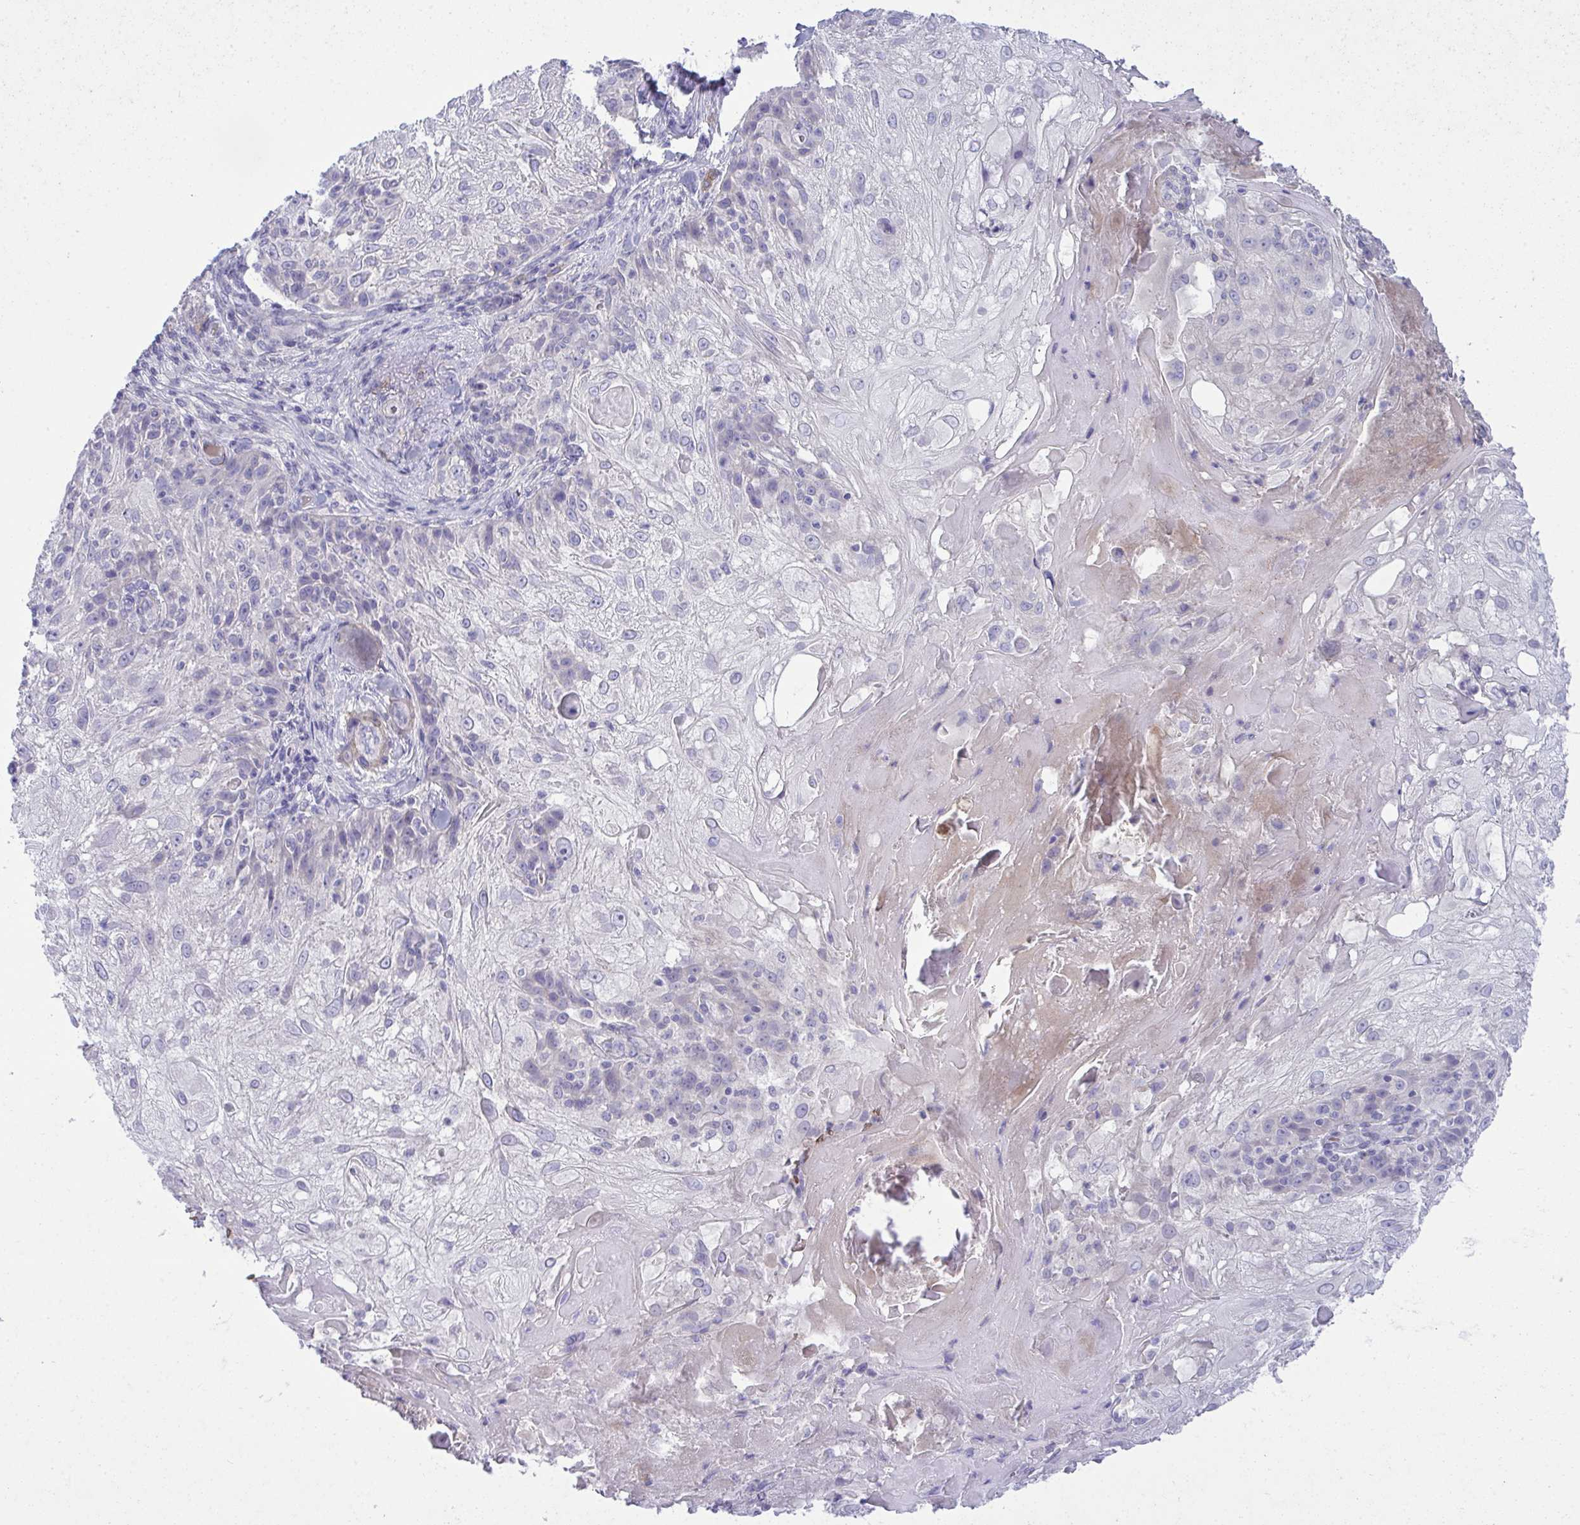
{"staining": {"intensity": "negative", "quantity": "none", "location": "none"}, "tissue": "skin cancer", "cell_type": "Tumor cells", "image_type": "cancer", "snomed": [{"axis": "morphology", "description": "Normal tissue, NOS"}, {"axis": "morphology", "description": "Squamous cell carcinoma, NOS"}, {"axis": "topography", "description": "Skin"}], "caption": "Protein analysis of skin cancer (squamous cell carcinoma) exhibits no significant expression in tumor cells.", "gene": "SPTB", "patient": {"sex": "female", "age": 83}}